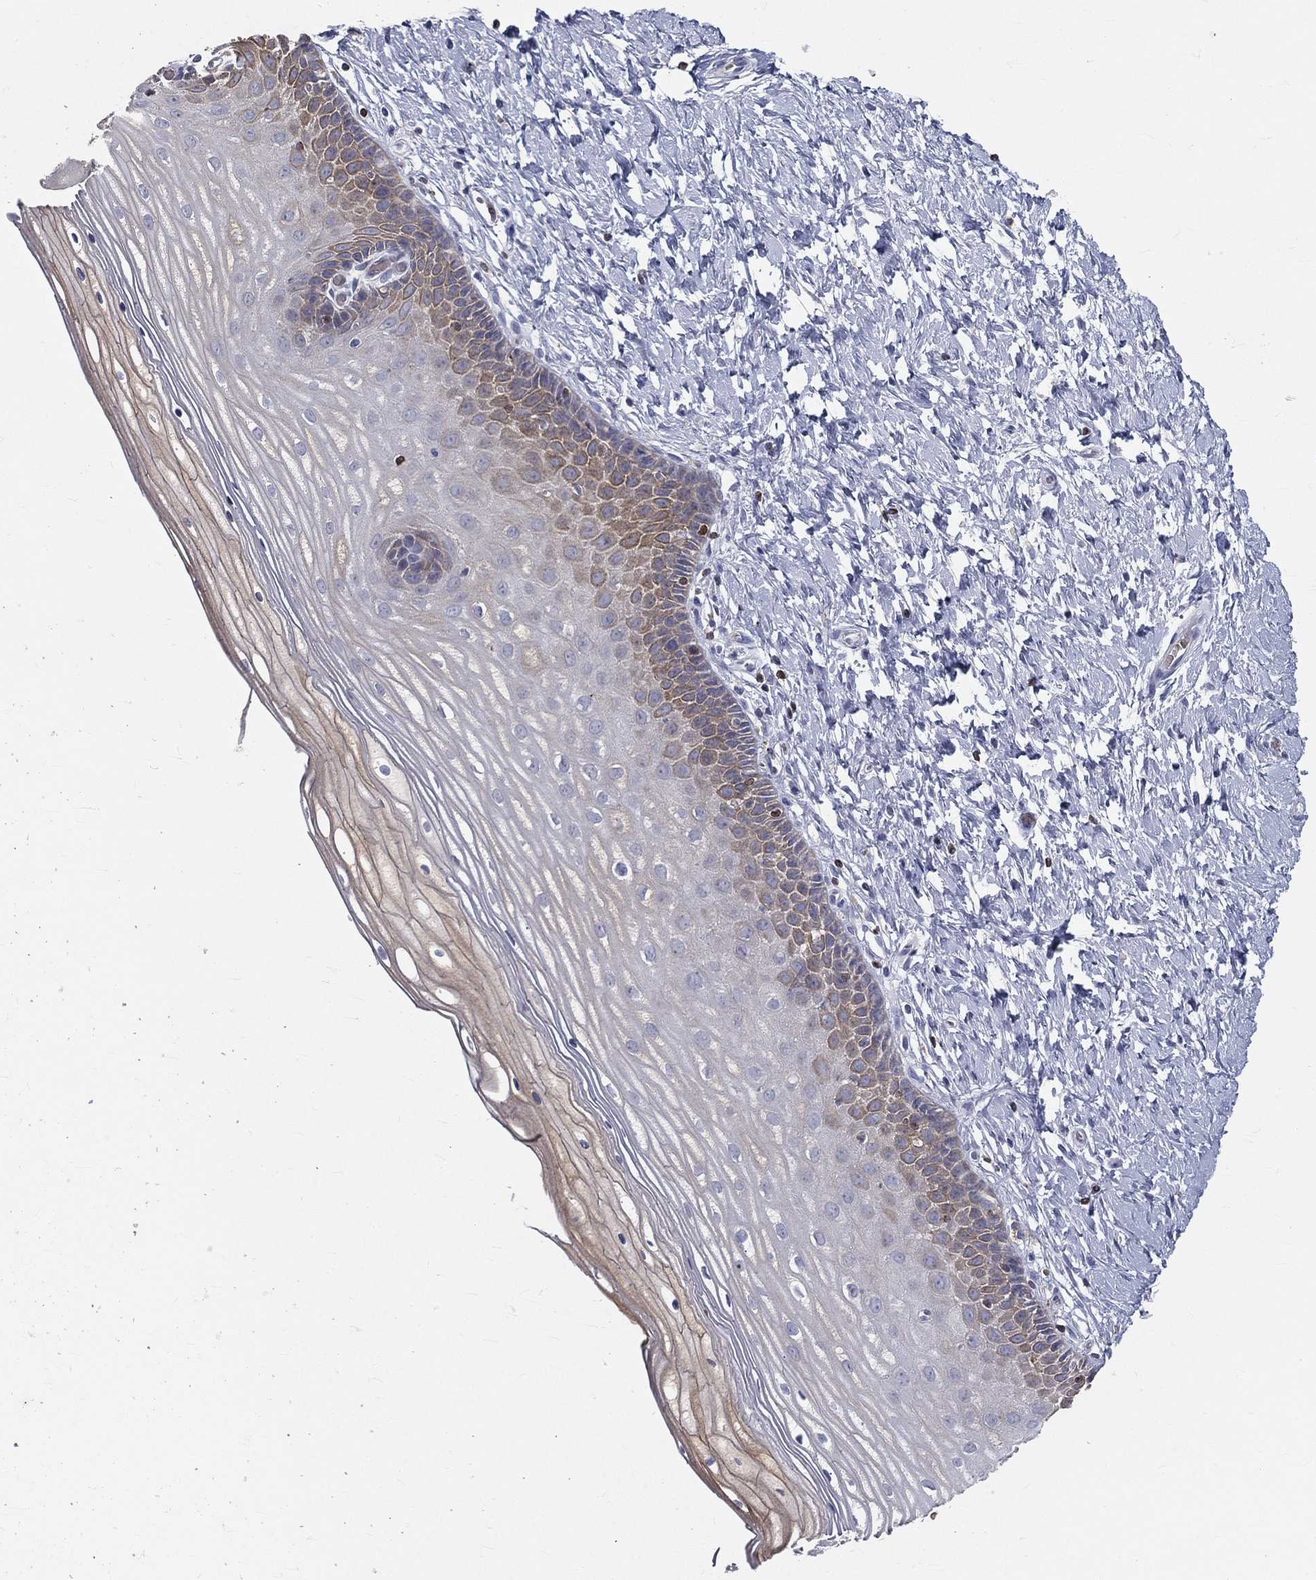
{"staining": {"intensity": "negative", "quantity": "none", "location": "none"}, "tissue": "cervix", "cell_type": "Glandular cells", "image_type": "normal", "snomed": [{"axis": "morphology", "description": "Normal tissue, NOS"}, {"axis": "topography", "description": "Cervix"}], "caption": "This is an immunohistochemistry image of unremarkable cervix. There is no positivity in glandular cells.", "gene": "CTSW", "patient": {"sex": "female", "age": 37}}